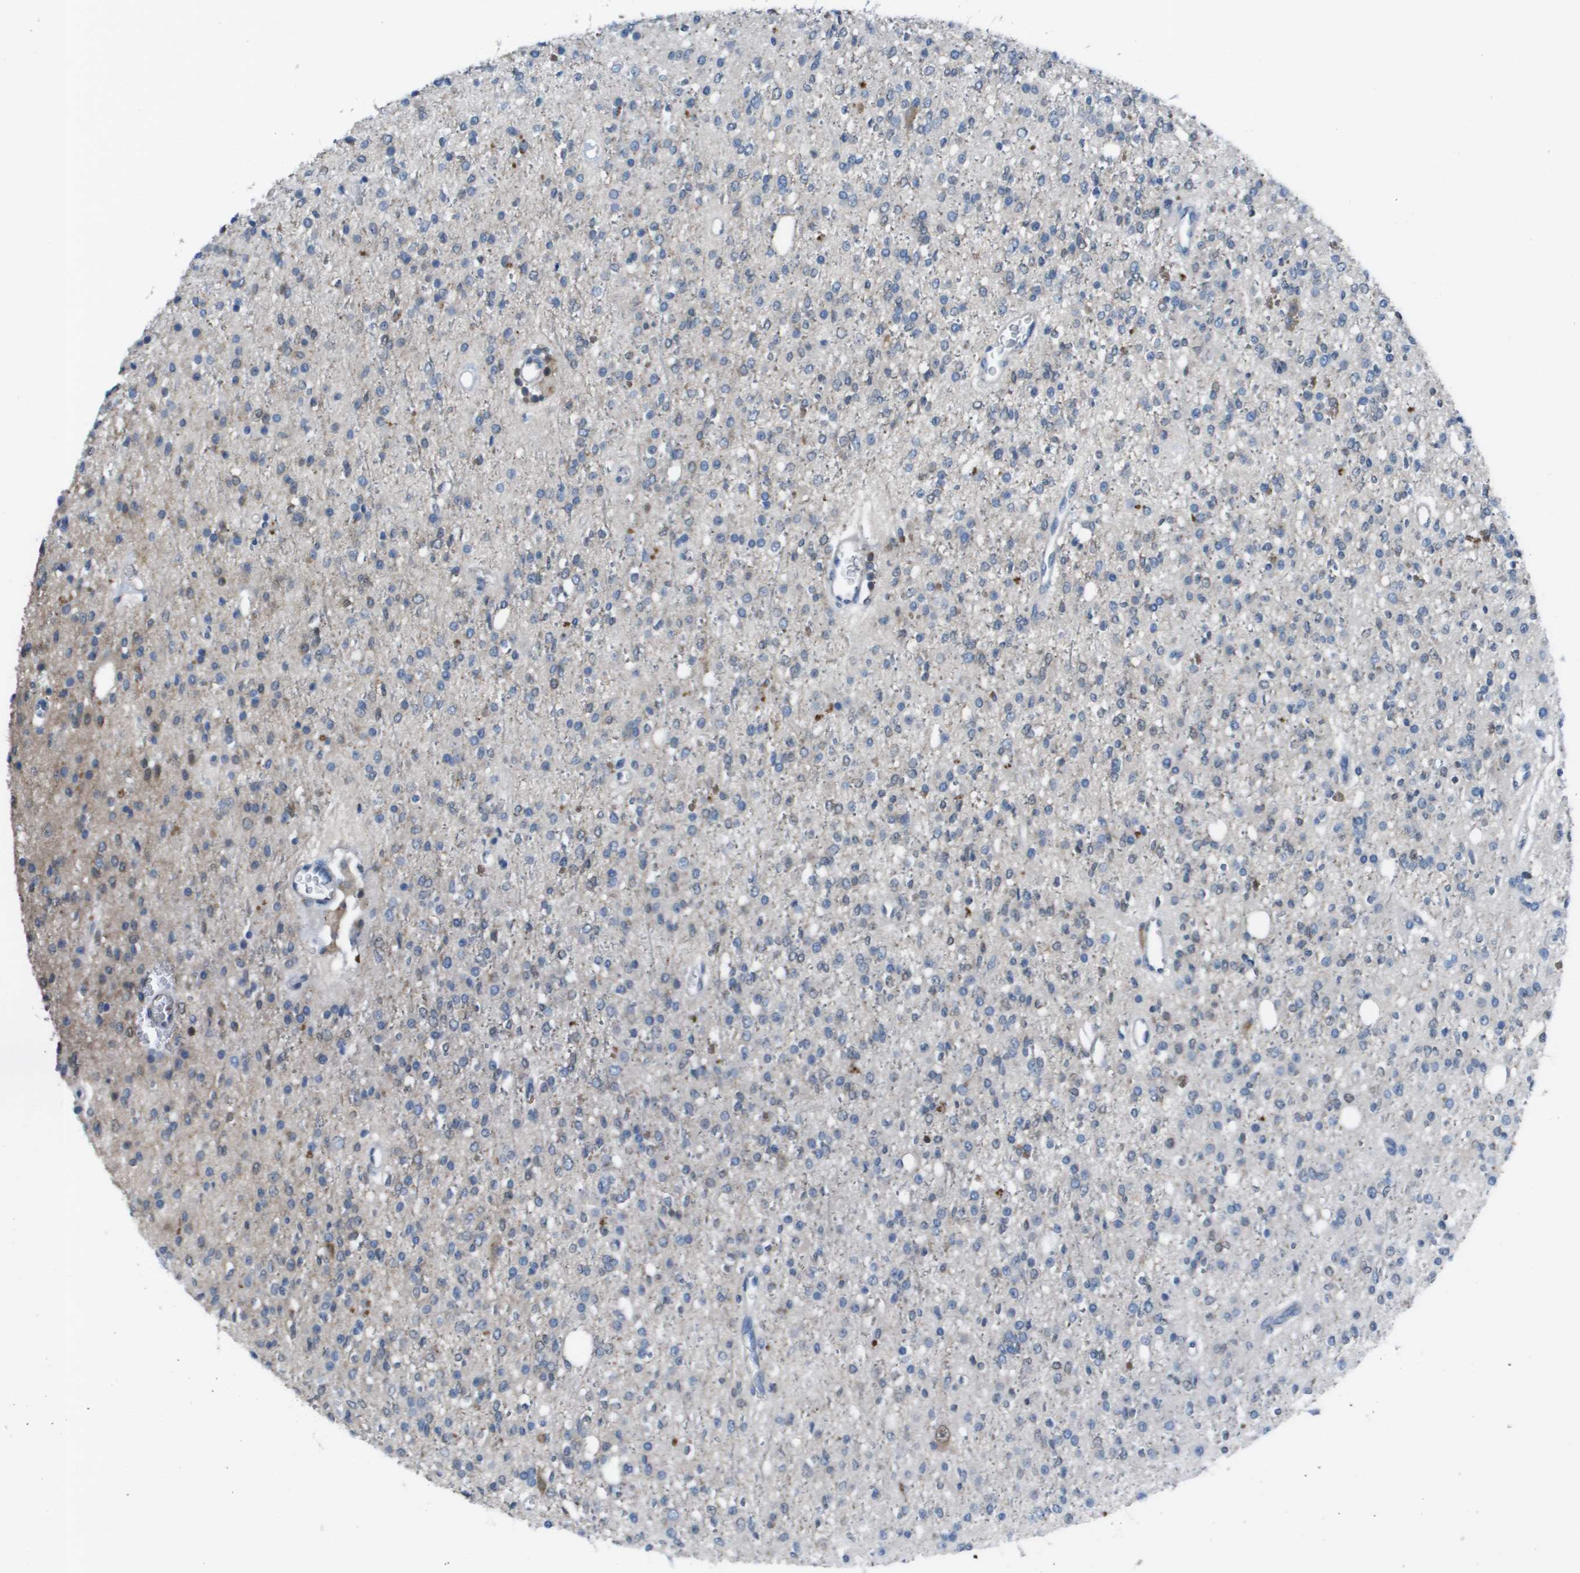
{"staining": {"intensity": "weak", "quantity": "<25%", "location": "nuclear"}, "tissue": "glioma", "cell_type": "Tumor cells", "image_type": "cancer", "snomed": [{"axis": "morphology", "description": "Glioma, malignant, High grade"}, {"axis": "topography", "description": "Brain"}], "caption": "Tumor cells are negative for protein expression in human high-grade glioma (malignant). Nuclei are stained in blue.", "gene": "CAMK4", "patient": {"sex": "male", "age": 34}}